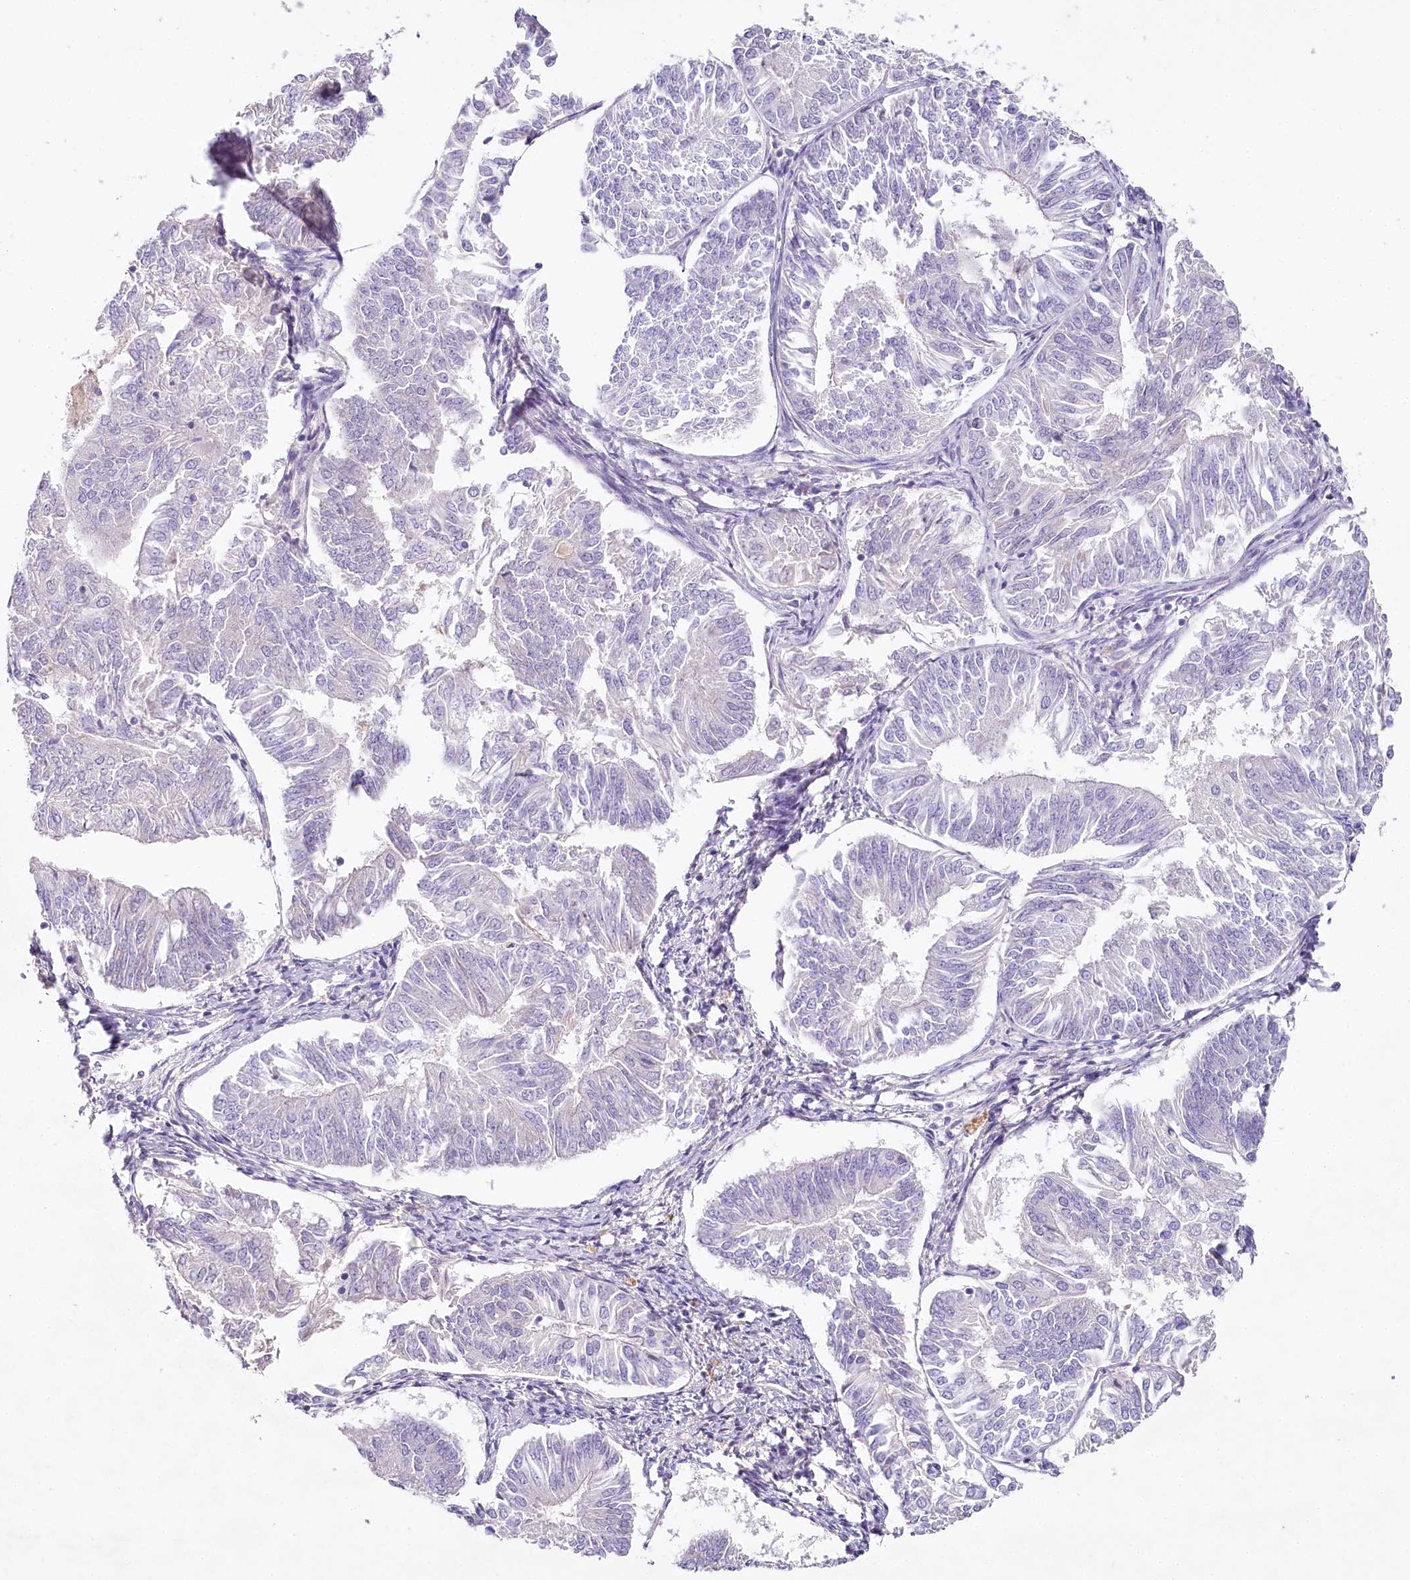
{"staining": {"intensity": "negative", "quantity": "none", "location": "none"}, "tissue": "endometrial cancer", "cell_type": "Tumor cells", "image_type": "cancer", "snomed": [{"axis": "morphology", "description": "Adenocarcinoma, NOS"}, {"axis": "topography", "description": "Endometrium"}], "caption": "This micrograph is of endometrial adenocarcinoma stained with immunohistochemistry (IHC) to label a protein in brown with the nuclei are counter-stained blue. There is no staining in tumor cells.", "gene": "HPD", "patient": {"sex": "female", "age": 58}}